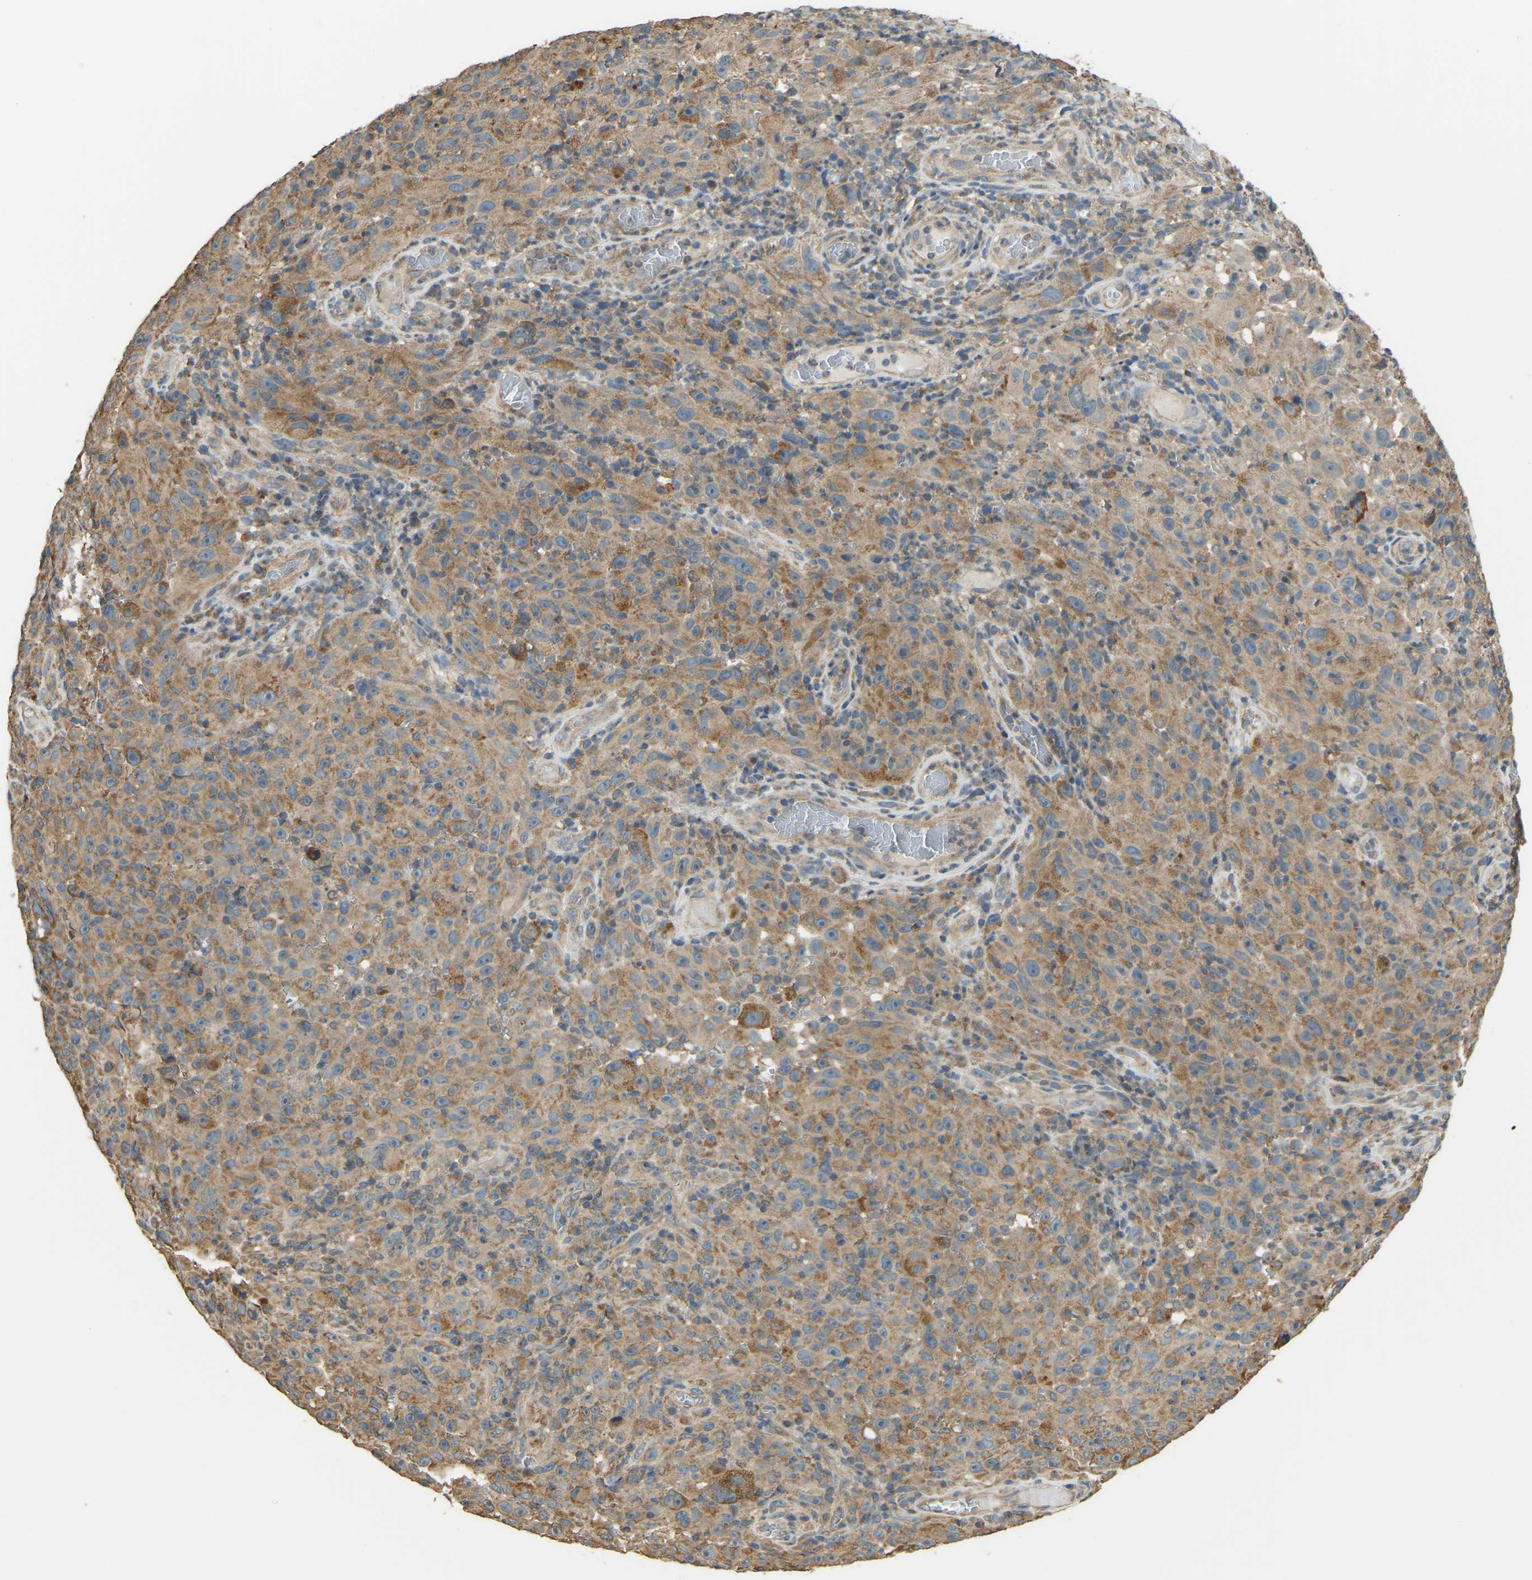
{"staining": {"intensity": "moderate", "quantity": ">75%", "location": "cytoplasmic/membranous"}, "tissue": "melanoma", "cell_type": "Tumor cells", "image_type": "cancer", "snomed": [{"axis": "morphology", "description": "Malignant melanoma, NOS"}, {"axis": "topography", "description": "Skin"}], "caption": "A brown stain labels moderate cytoplasmic/membranous expression of a protein in melanoma tumor cells. (brown staining indicates protein expression, while blue staining denotes nuclei).", "gene": "GNG2", "patient": {"sex": "female", "age": 82}}